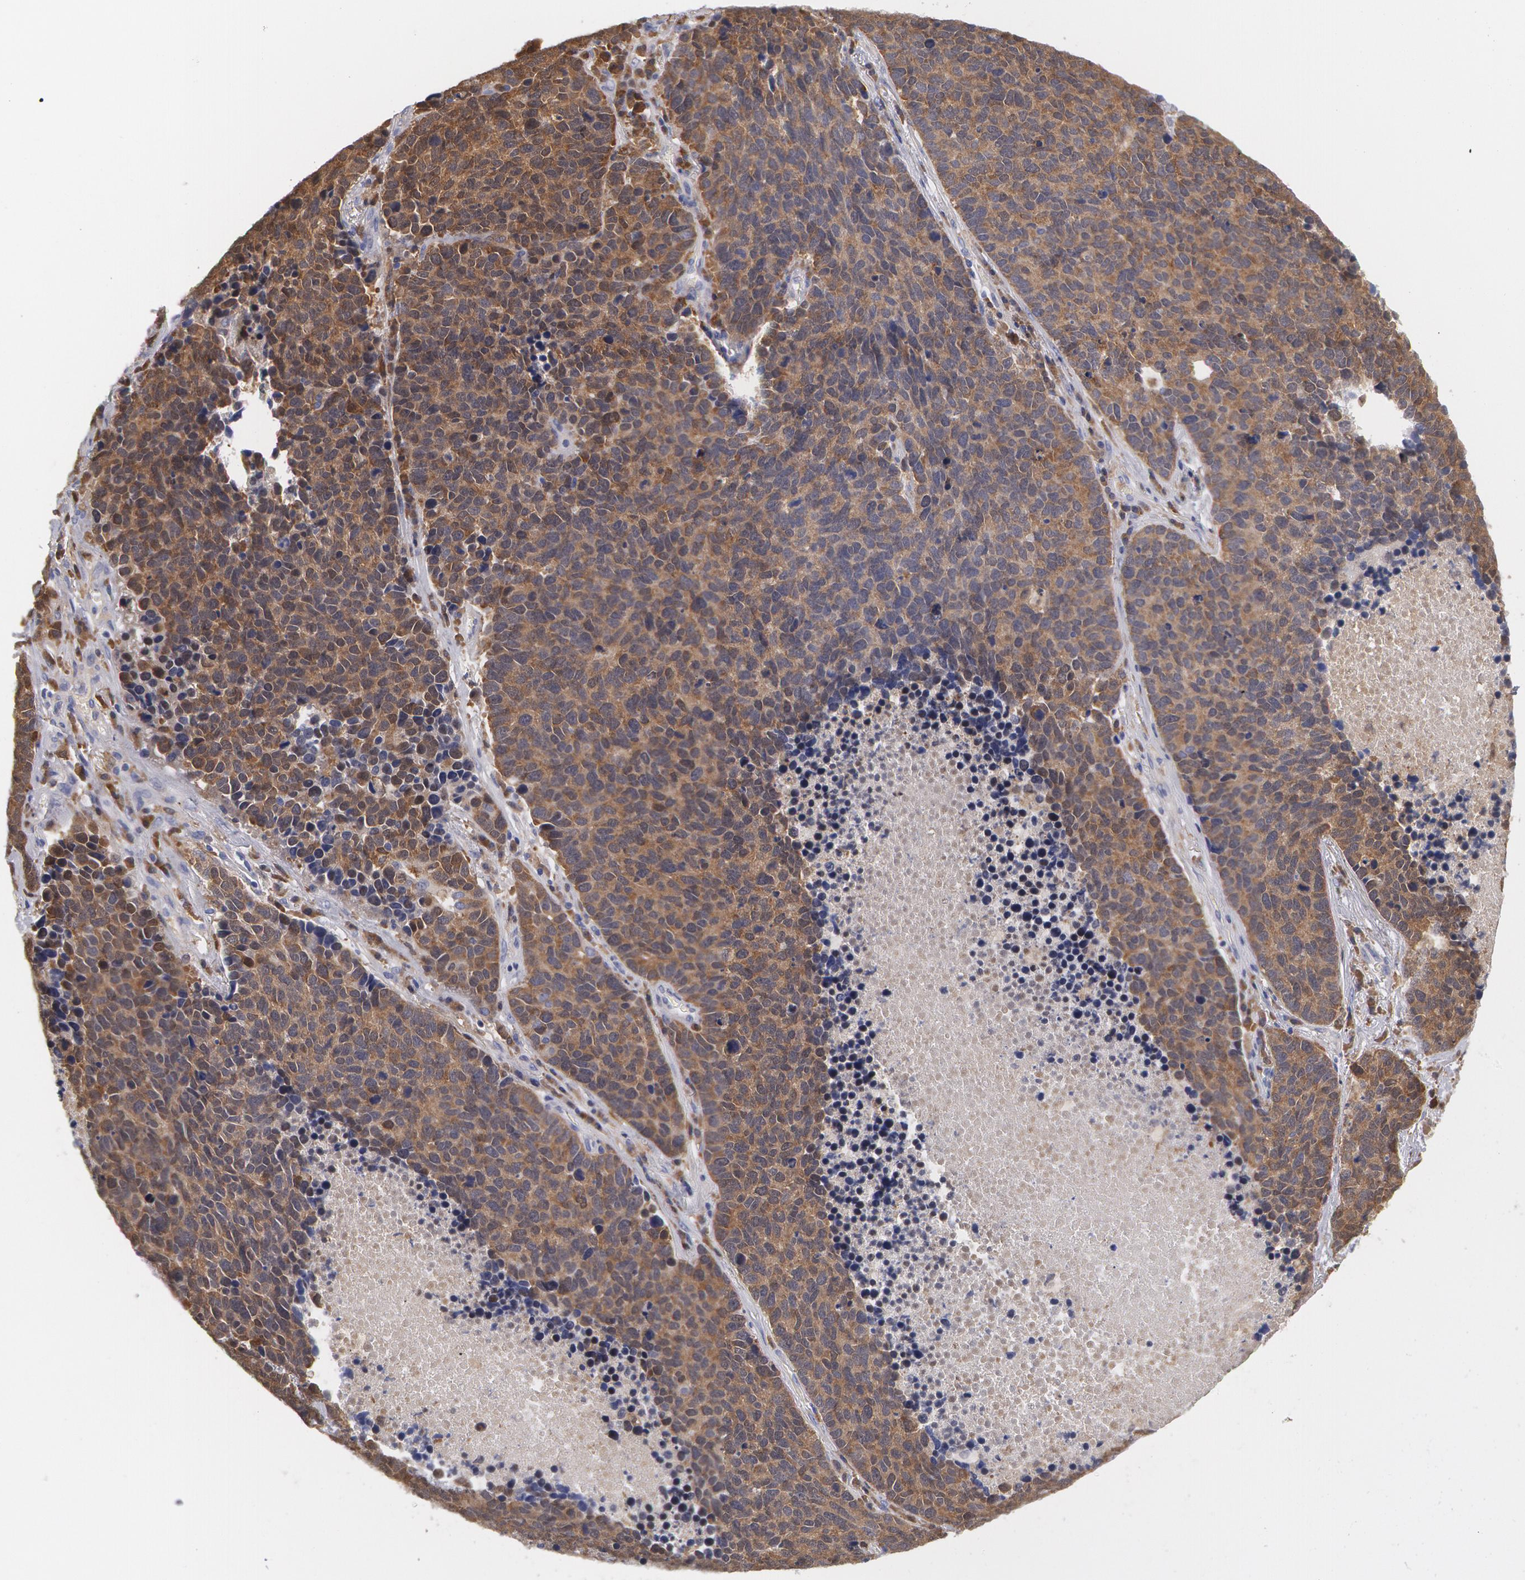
{"staining": {"intensity": "moderate", "quantity": ">75%", "location": "cytoplasmic/membranous"}, "tissue": "lung cancer", "cell_type": "Tumor cells", "image_type": "cancer", "snomed": [{"axis": "morphology", "description": "Neoplasm, malignant, NOS"}, {"axis": "topography", "description": "Lung"}], "caption": "Immunohistochemistry of lung malignant neoplasm reveals medium levels of moderate cytoplasmic/membranous positivity in approximately >75% of tumor cells. The staining is performed using DAB (3,3'-diaminobenzidine) brown chromogen to label protein expression. The nuclei are counter-stained blue using hematoxylin.", "gene": "SYK", "patient": {"sex": "female", "age": 75}}